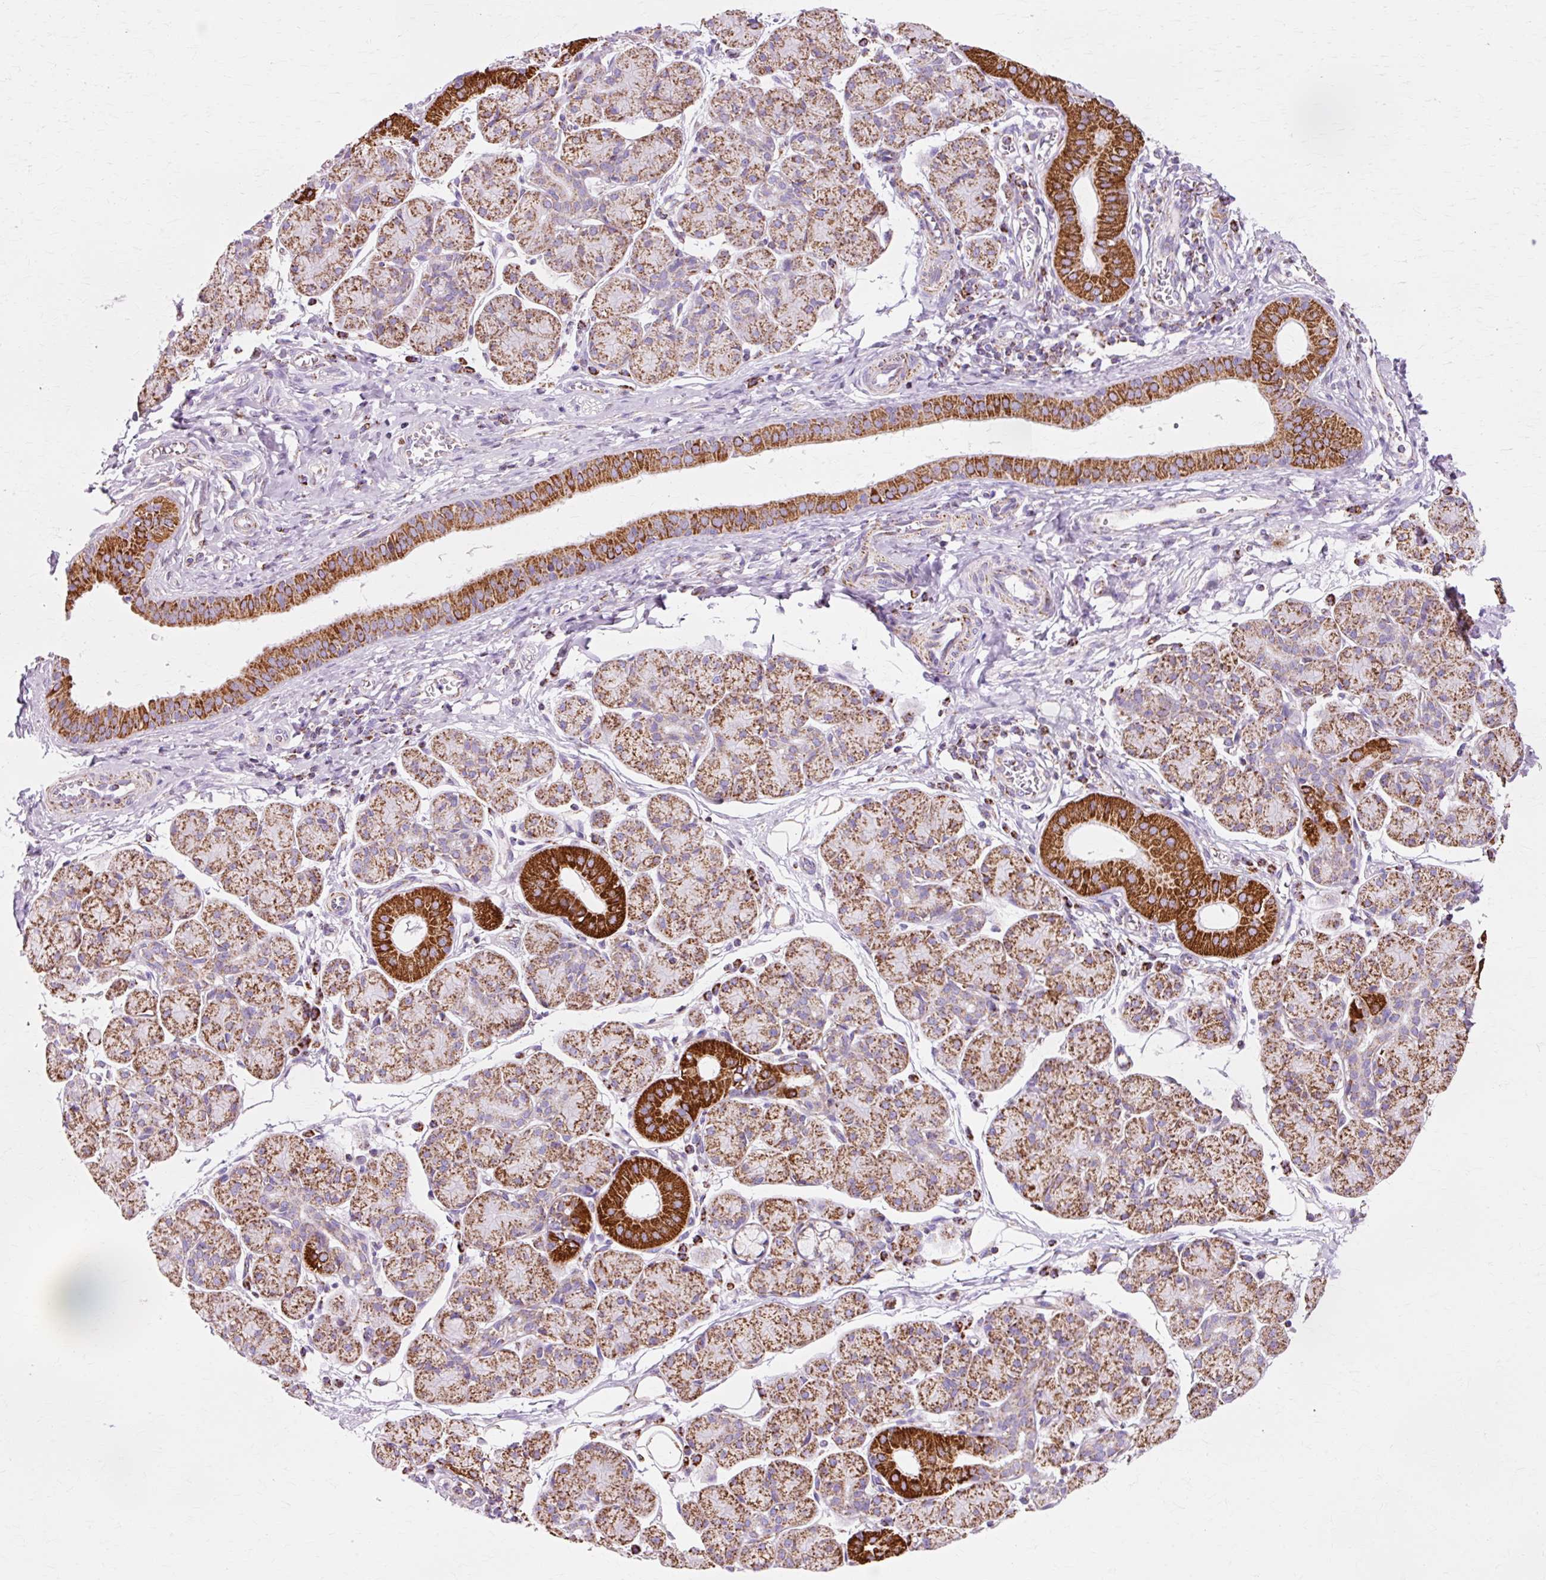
{"staining": {"intensity": "strong", "quantity": "25%-75%", "location": "cytoplasmic/membranous"}, "tissue": "salivary gland", "cell_type": "Glandular cells", "image_type": "normal", "snomed": [{"axis": "morphology", "description": "Normal tissue, NOS"}, {"axis": "morphology", "description": "Inflammation, NOS"}, {"axis": "topography", "description": "Lymph node"}, {"axis": "topography", "description": "Salivary gland"}], "caption": "The immunohistochemical stain labels strong cytoplasmic/membranous staining in glandular cells of unremarkable salivary gland. The staining is performed using DAB brown chromogen to label protein expression. The nuclei are counter-stained blue using hematoxylin.", "gene": "ATP5PO", "patient": {"sex": "male", "age": 3}}